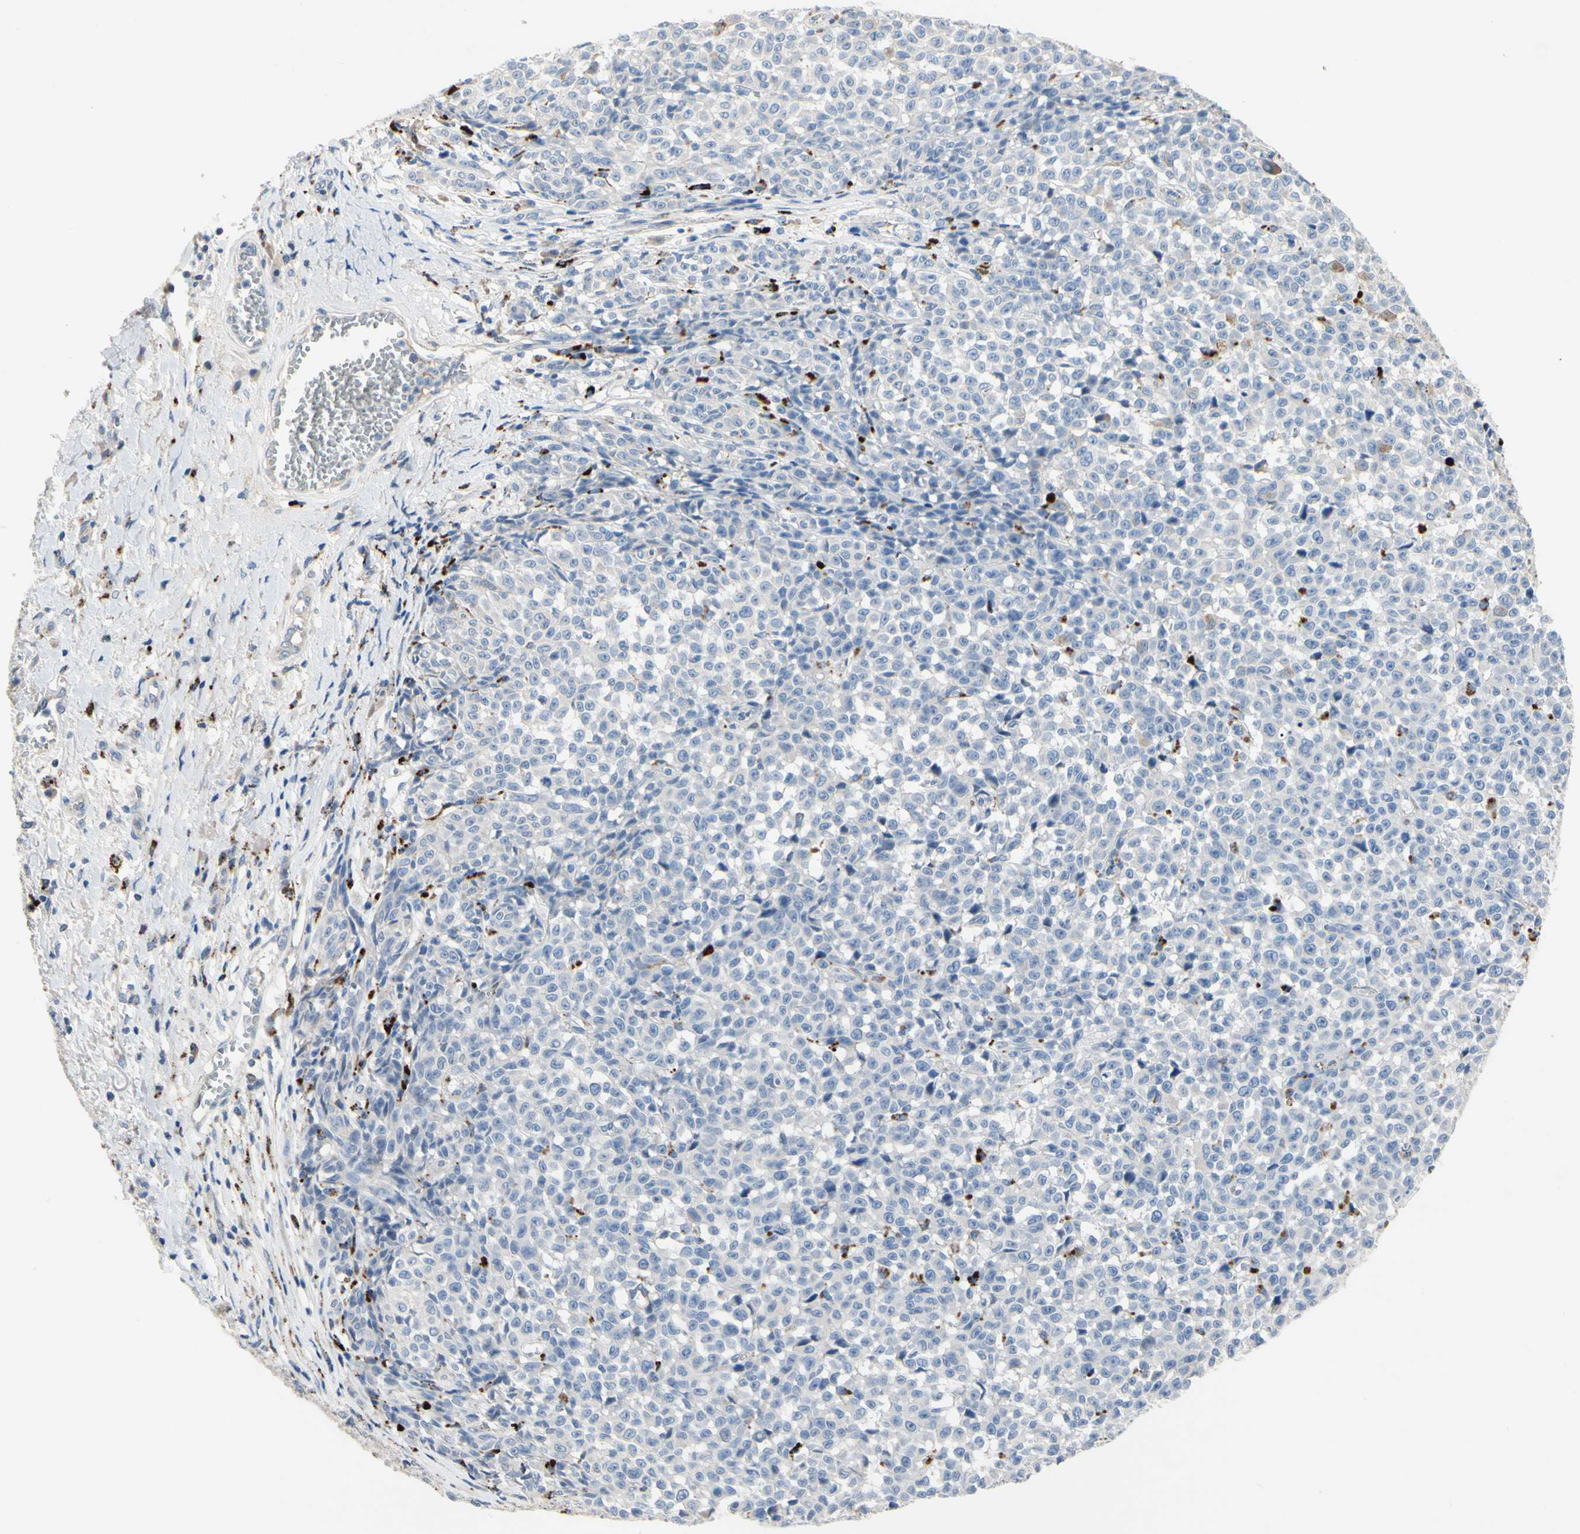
{"staining": {"intensity": "negative", "quantity": "none", "location": "none"}, "tissue": "melanoma", "cell_type": "Tumor cells", "image_type": "cancer", "snomed": [{"axis": "morphology", "description": "Malignant melanoma, NOS"}, {"axis": "topography", "description": "Skin"}], "caption": "Tumor cells are negative for protein expression in human malignant melanoma.", "gene": "RETSAT", "patient": {"sex": "female", "age": 82}}